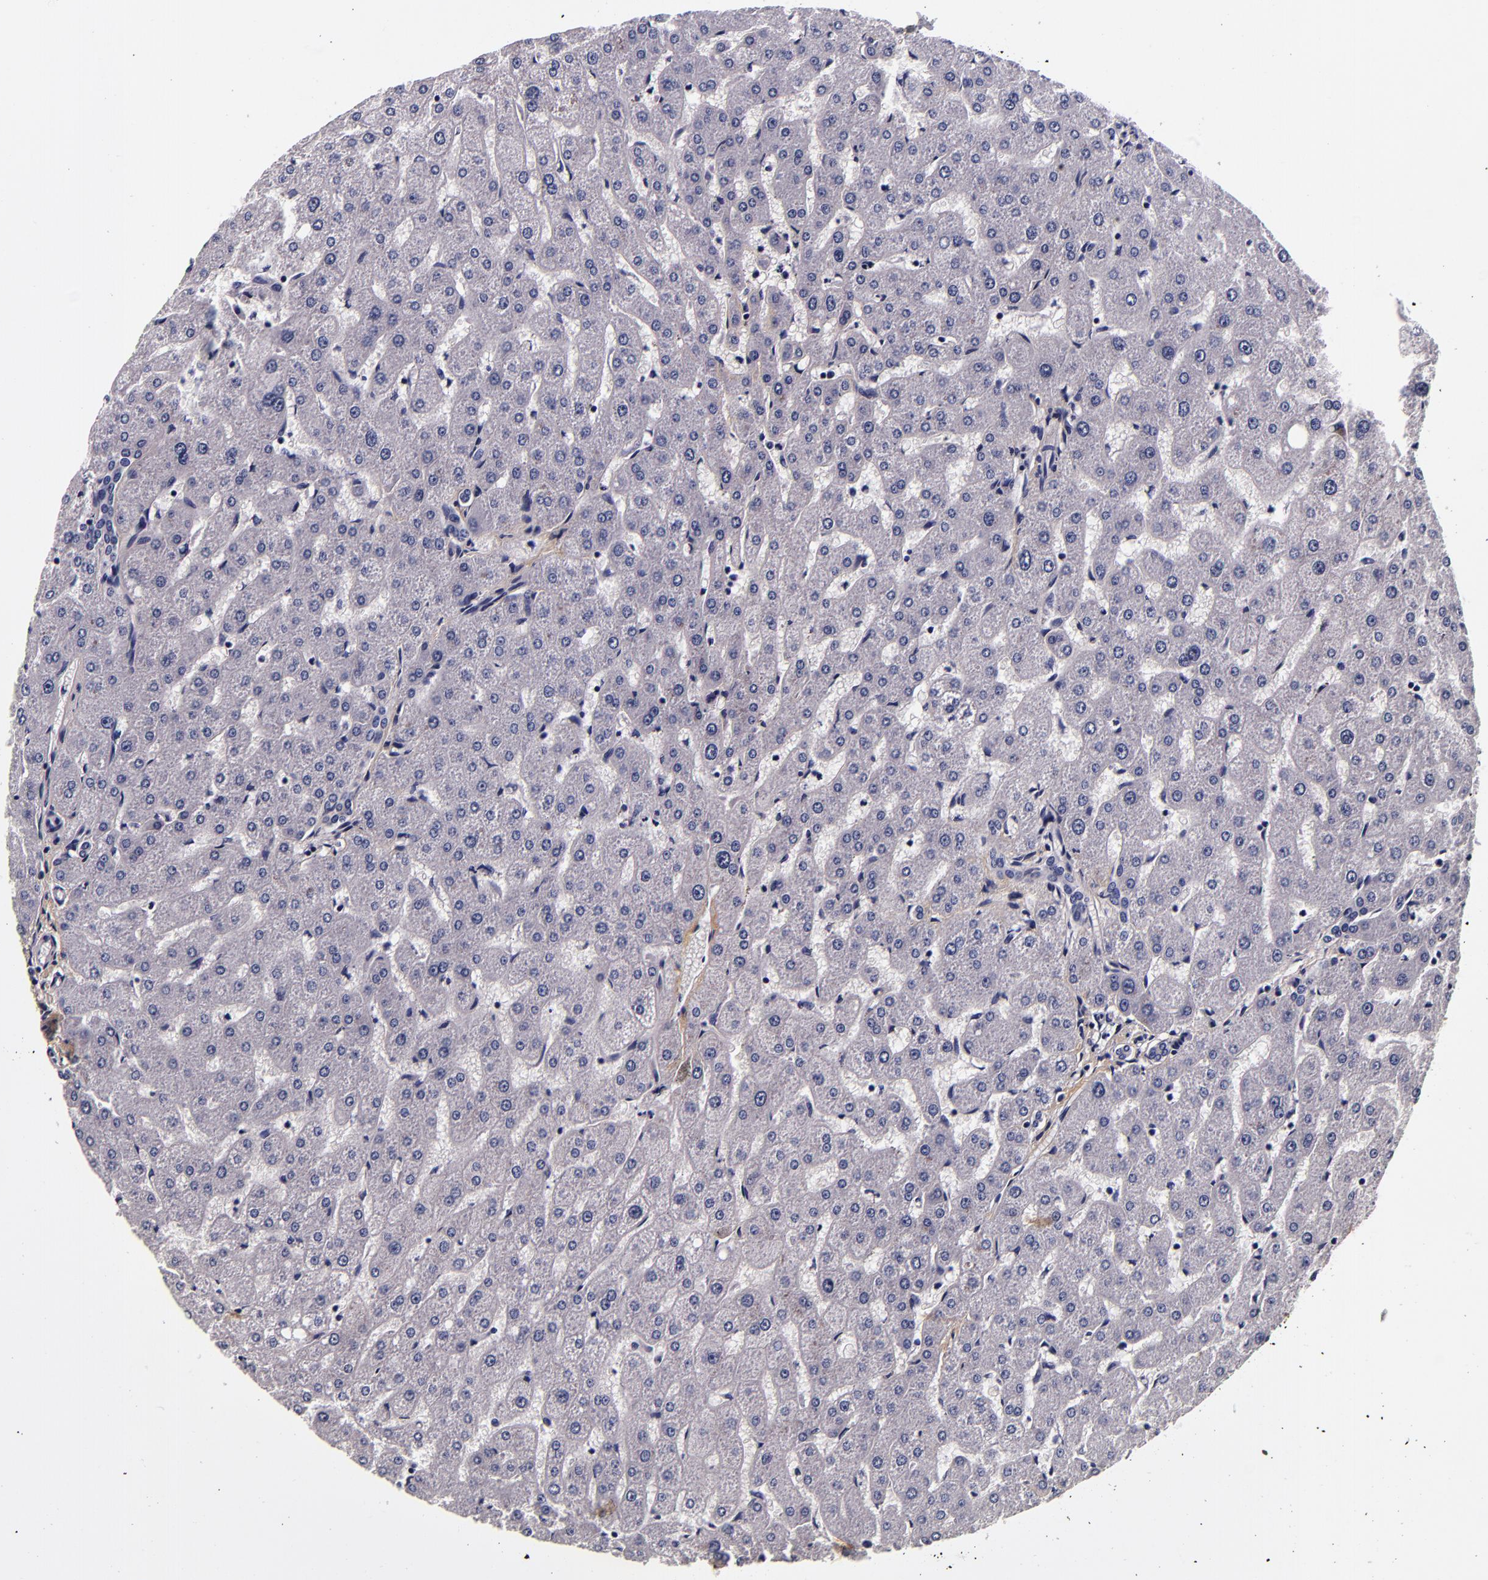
{"staining": {"intensity": "negative", "quantity": "none", "location": "none"}, "tissue": "liver", "cell_type": "Cholangiocytes", "image_type": "normal", "snomed": [{"axis": "morphology", "description": "Normal tissue, NOS"}, {"axis": "topography", "description": "Liver"}], "caption": "The immunohistochemistry (IHC) image has no significant staining in cholangiocytes of liver. (Brightfield microscopy of DAB (3,3'-diaminobenzidine) immunohistochemistry at high magnification).", "gene": "FBN1", "patient": {"sex": "male", "age": 67}}